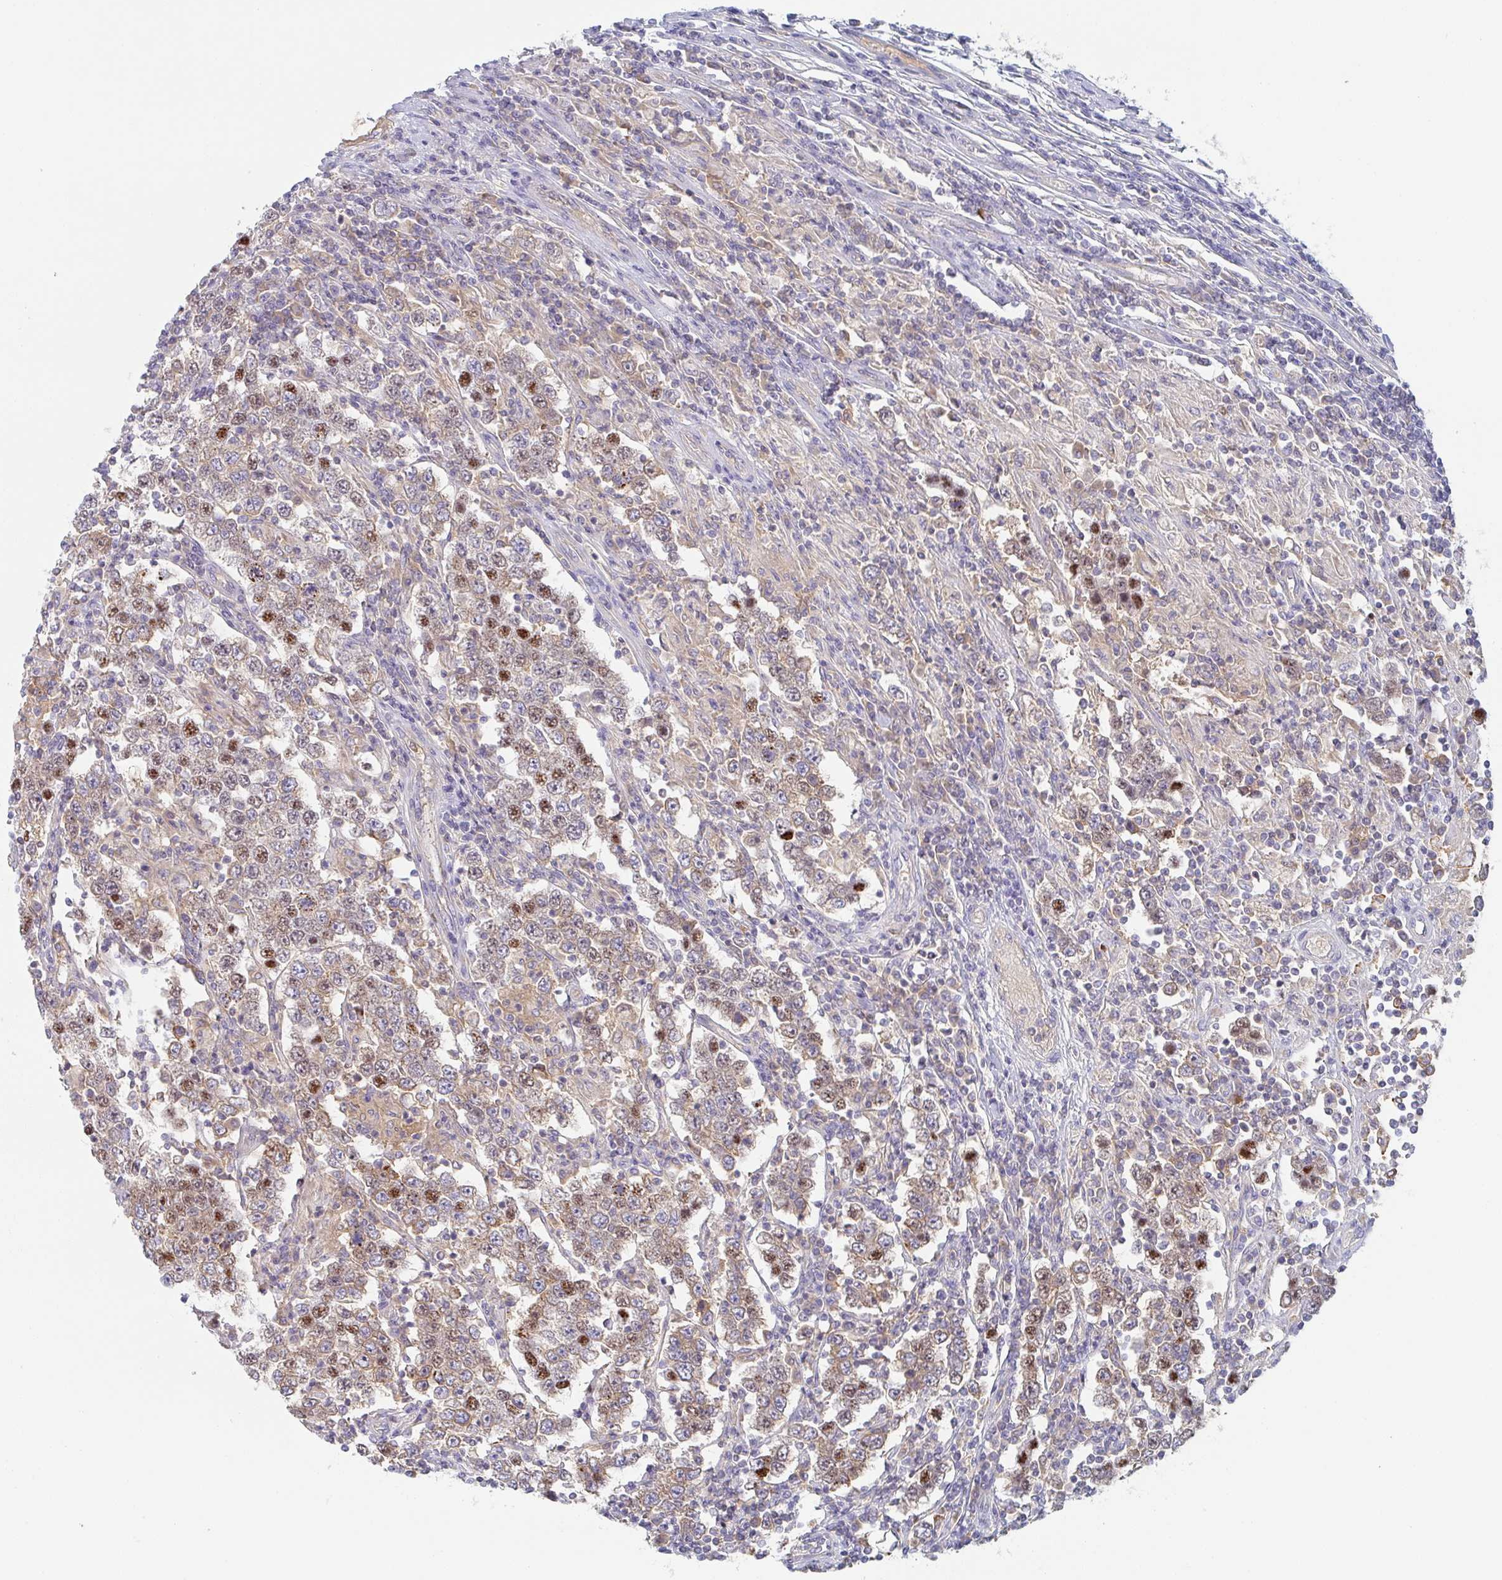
{"staining": {"intensity": "strong", "quantity": "<25%", "location": "nuclear"}, "tissue": "testis cancer", "cell_type": "Tumor cells", "image_type": "cancer", "snomed": [{"axis": "morphology", "description": "Normal tissue, NOS"}, {"axis": "morphology", "description": "Urothelial carcinoma, High grade"}, {"axis": "morphology", "description": "Seminoma, NOS"}, {"axis": "morphology", "description": "Carcinoma, Embryonal, NOS"}, {"axis": "topography", "description": "Urinary bladder"}, {"axis": "topography", "description": "Testis"}], "caption": "Immunohistochemistry (IHC) of human testis cancer exhibits medium levels of strong nuclear staining in approximately <25% of tumor cells.", "gene": "AMPD2", "patient": {"sex": "male", "age": 41}}